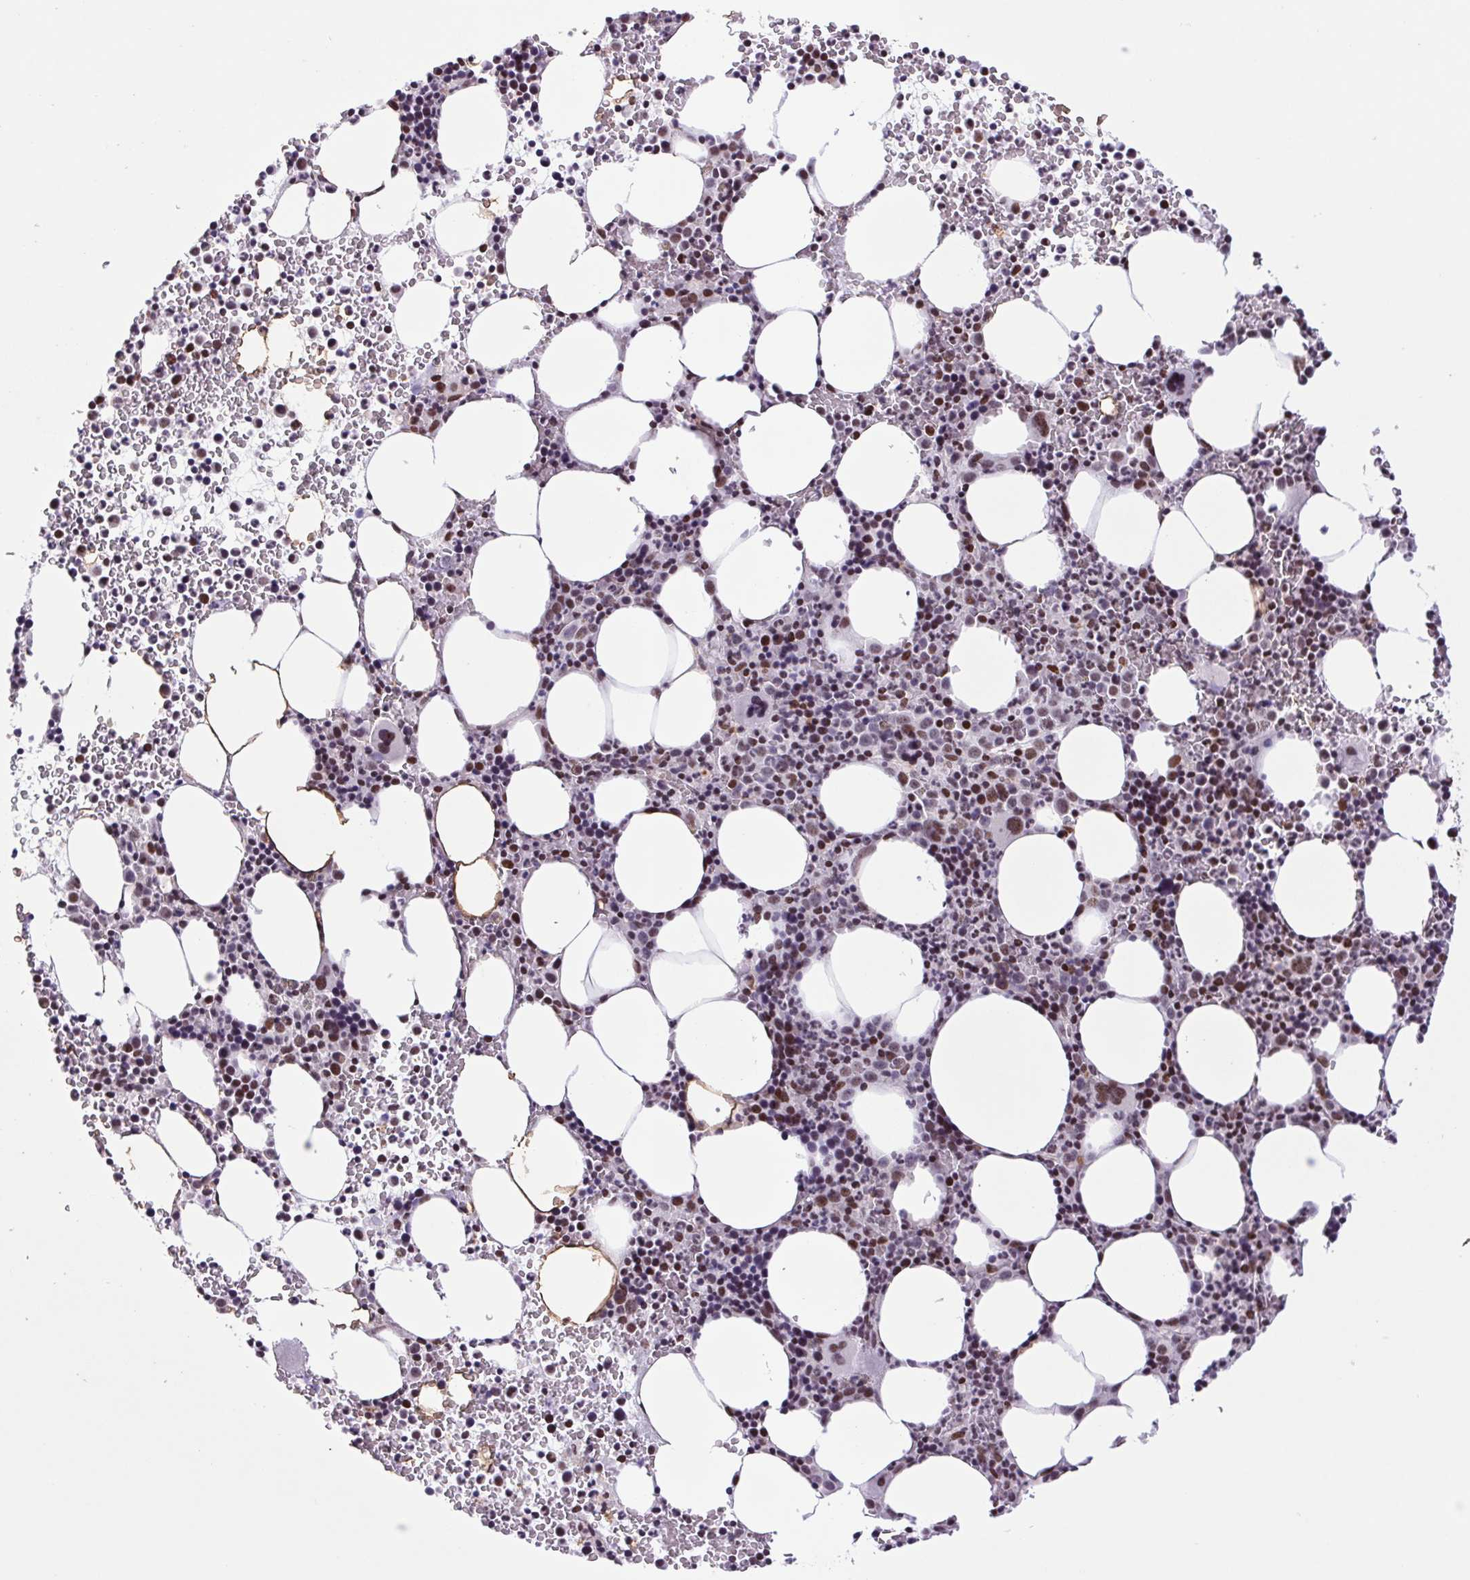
{"staining": {"intensity": "moderate", "quantity": "25%-75%", "location": "nuclear"}, "tissue": "bone marrow", "cell_type": "Hematopoietic cells", "image_type": "normal", "snomed": [{"axis": "morphology", "description": "Normal tissue, NOS"}, {"axis": "topography", "description": "Bone marrow"}], "caption": "Immunohistochemistry (IHC) of benign human bone marrow reveals medium levels of moderate nuclear positivity in about 25%-75% of hematopoietic cells.", "gene": "LDLRAD4", "patient": {"sex": "male", "age": 58}}